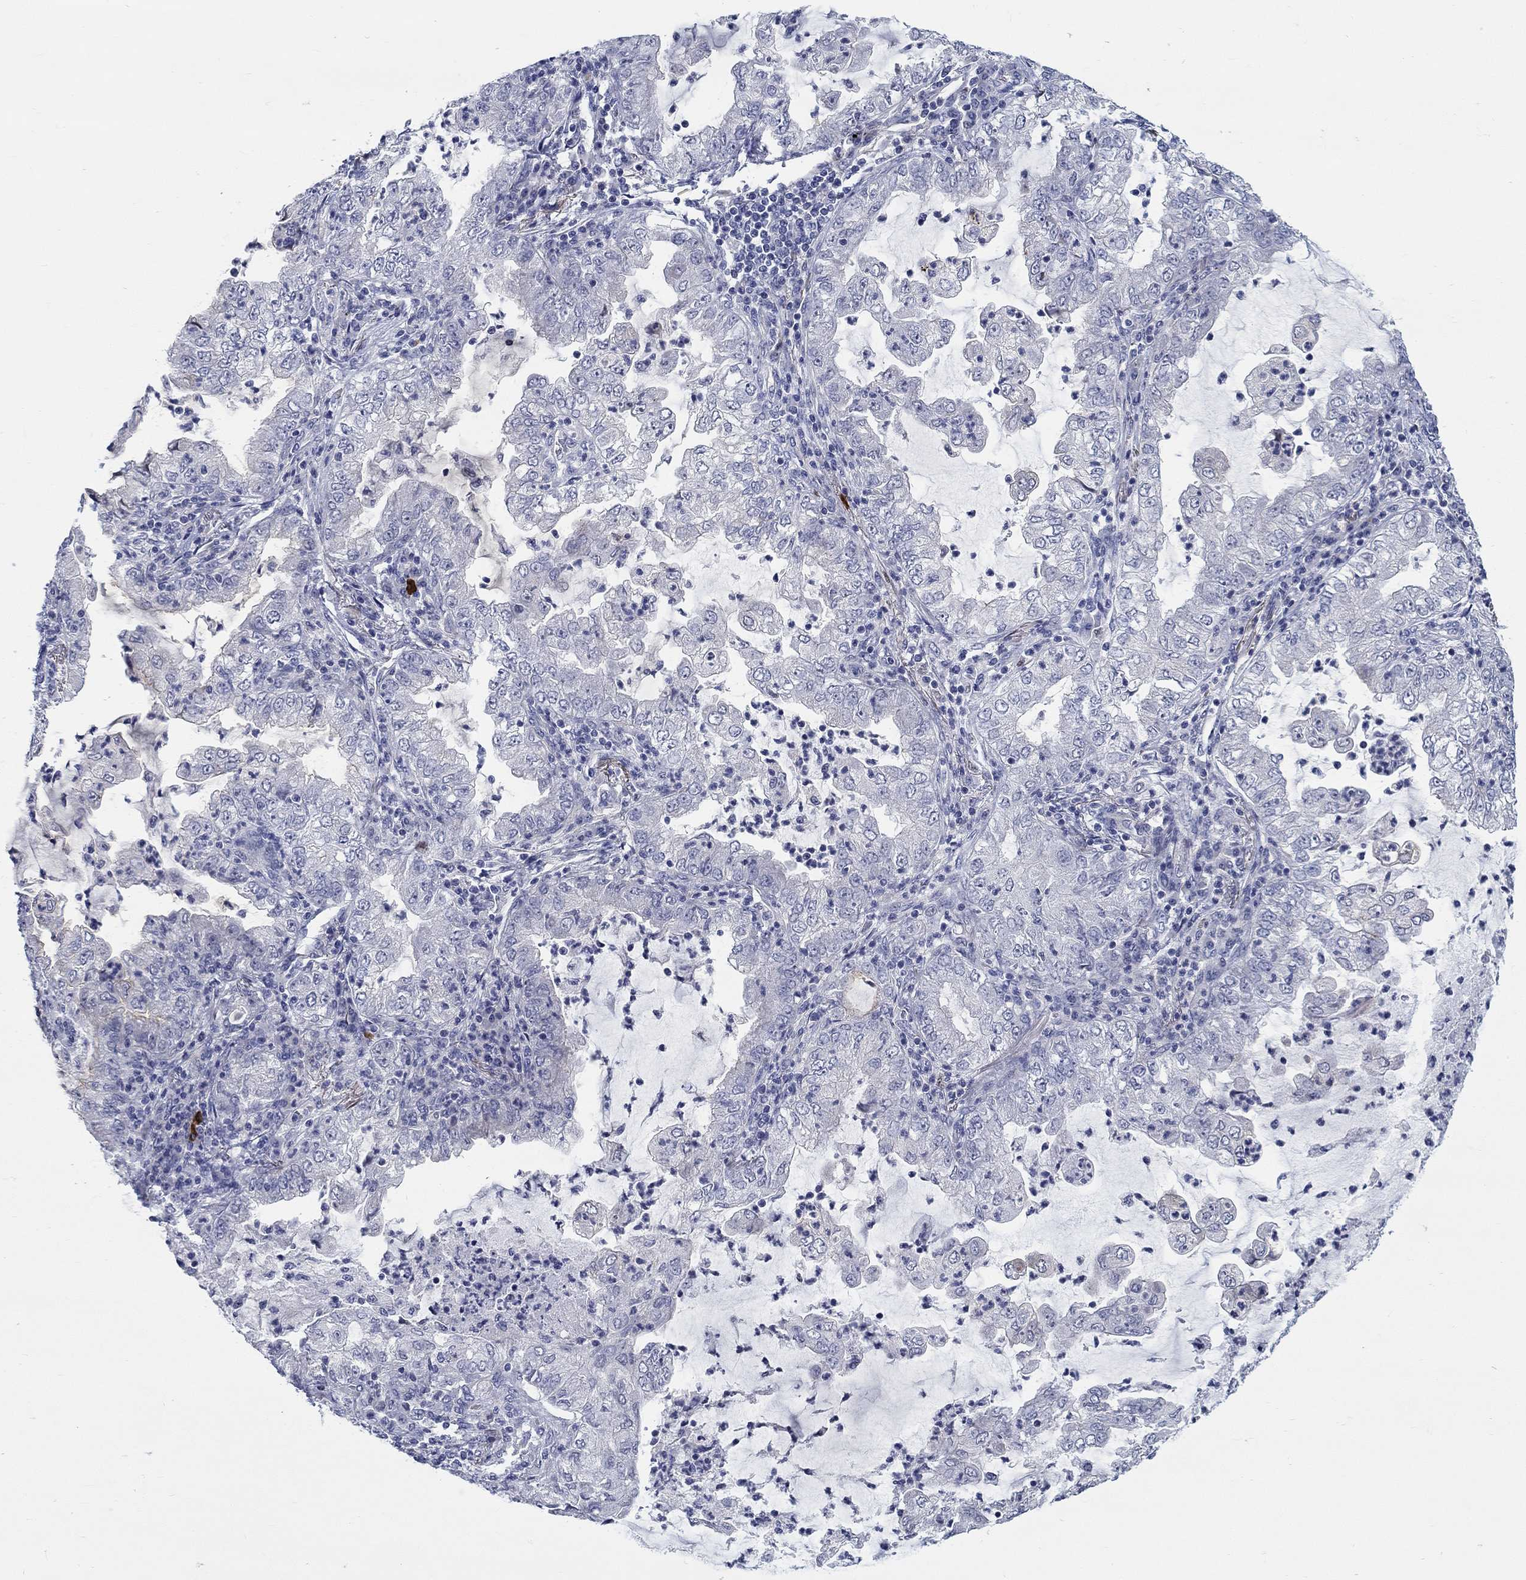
{"staining": {"intensity": "weak", "quantity": "<25%", "location": "cytoplasmic/membranous"}, "tissue": "lung cancer", "cell_type": "Tumor cells", "image_type": "cancer", "snomed": [{"axis": "morphology", "description": "Adenocarcinoma, NOS"}, {"axis": "topography", "description": "Lung"}], "caption": "An IHC histopathology image of lung adenocarcinoma is shown. There is no staining in tumor cells of lung adenocarcinoma.", "gene": "SMIM18", "patient": {"sex": "female", "age": 73}}